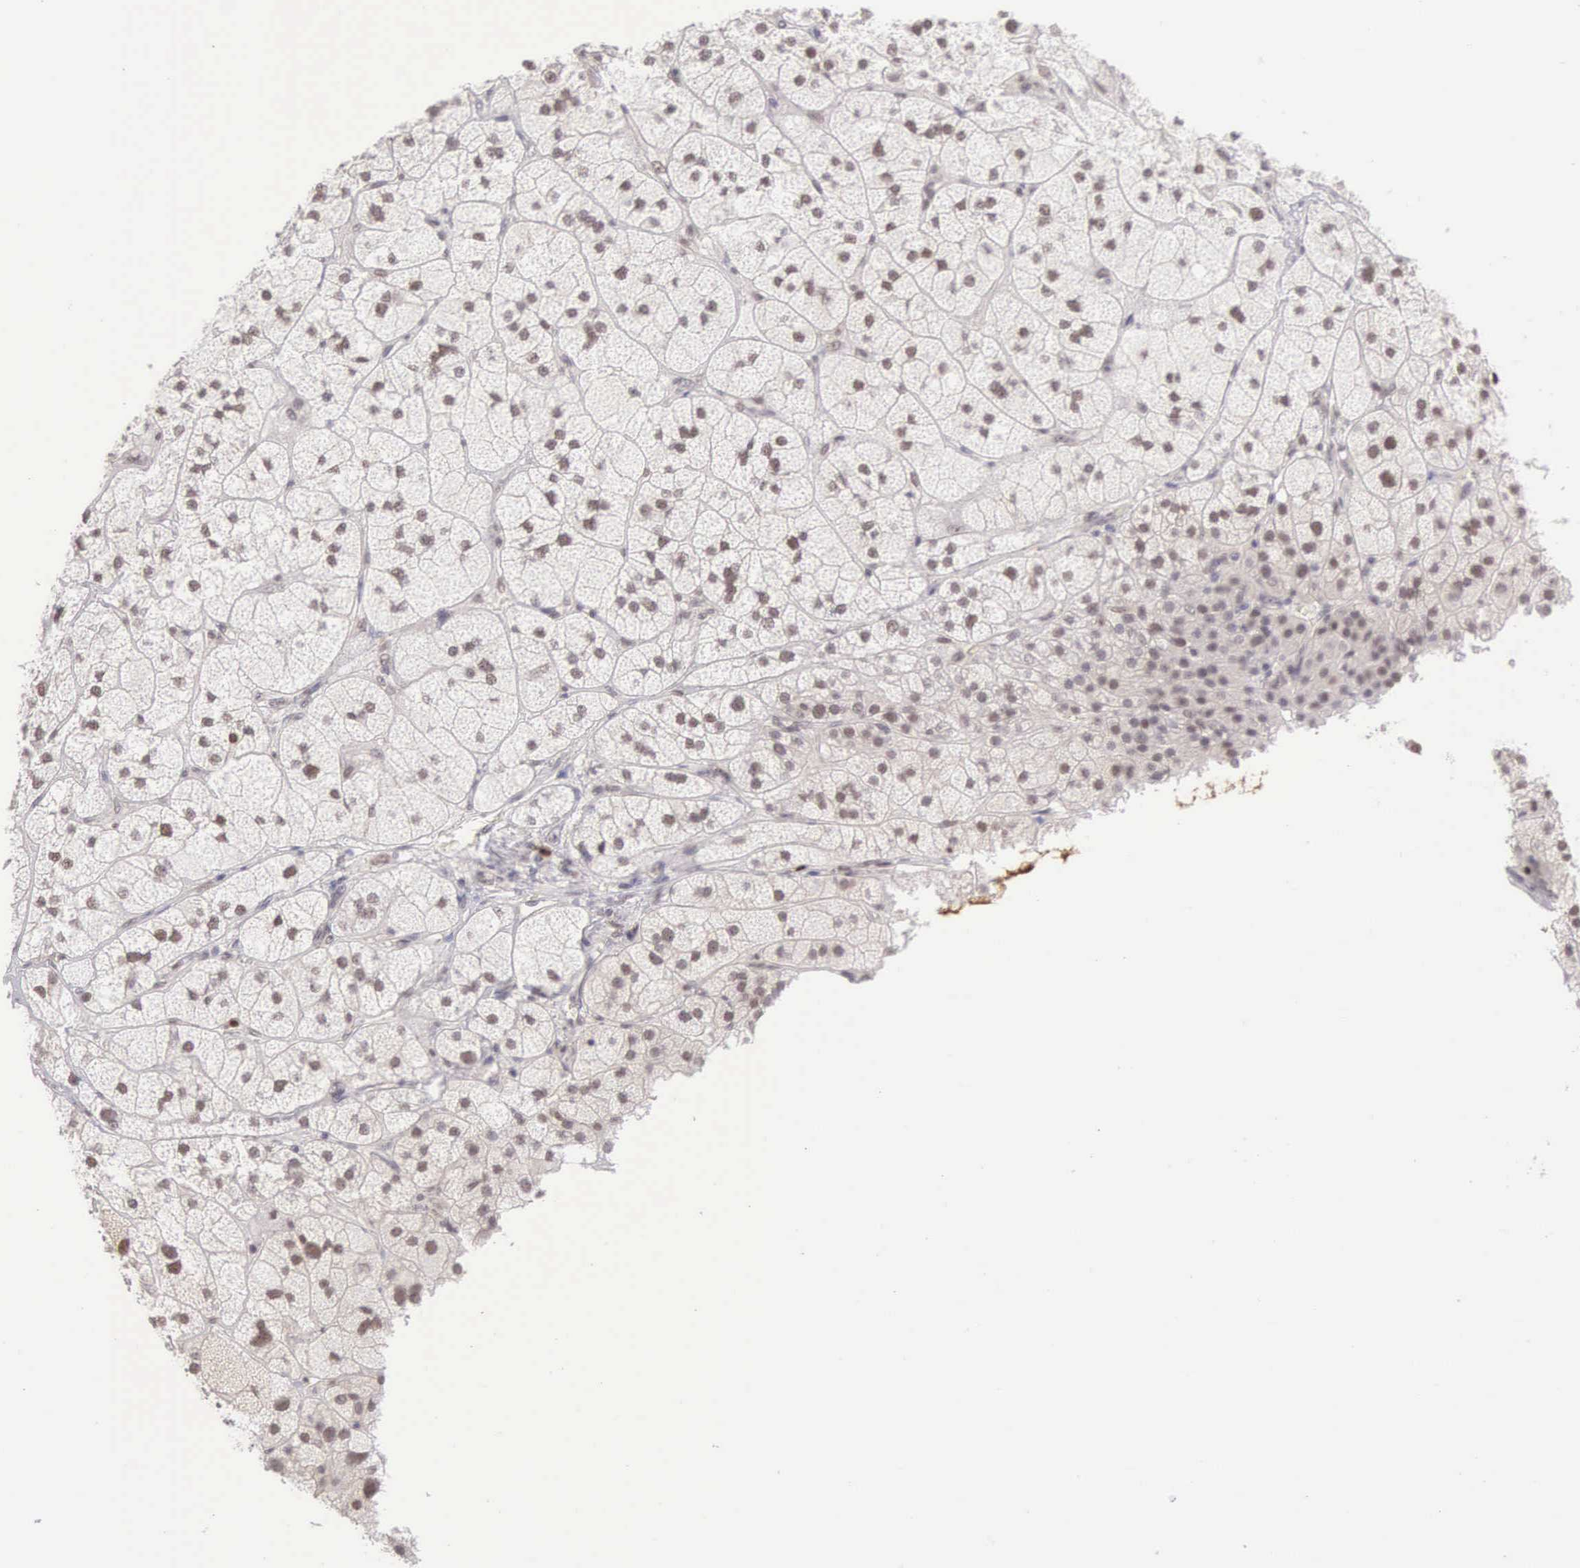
{"staining": {"intensity": "strong", "quantity": ">75%", "location": "nuclear"}, "tissue": "adrenal gland", "cell_type": "Glandular cells", "image_type": "normal", "snomed": [{"axis": "morphology", "description": "Normal tissue, NOS"}, {"axis": "topography", "description": "Adrenal gland"}], "caption": "Immunohistochemistry photomicrograph of normal adrenal gland: human adrenal gland stained using IHC shows high levels of strong protein expression localized specifically in the nuclear of glandular cells, appearing as a nuclear brown color.", "gene": "CCDC117", "patient": {"sex": "female", "age": 60}}